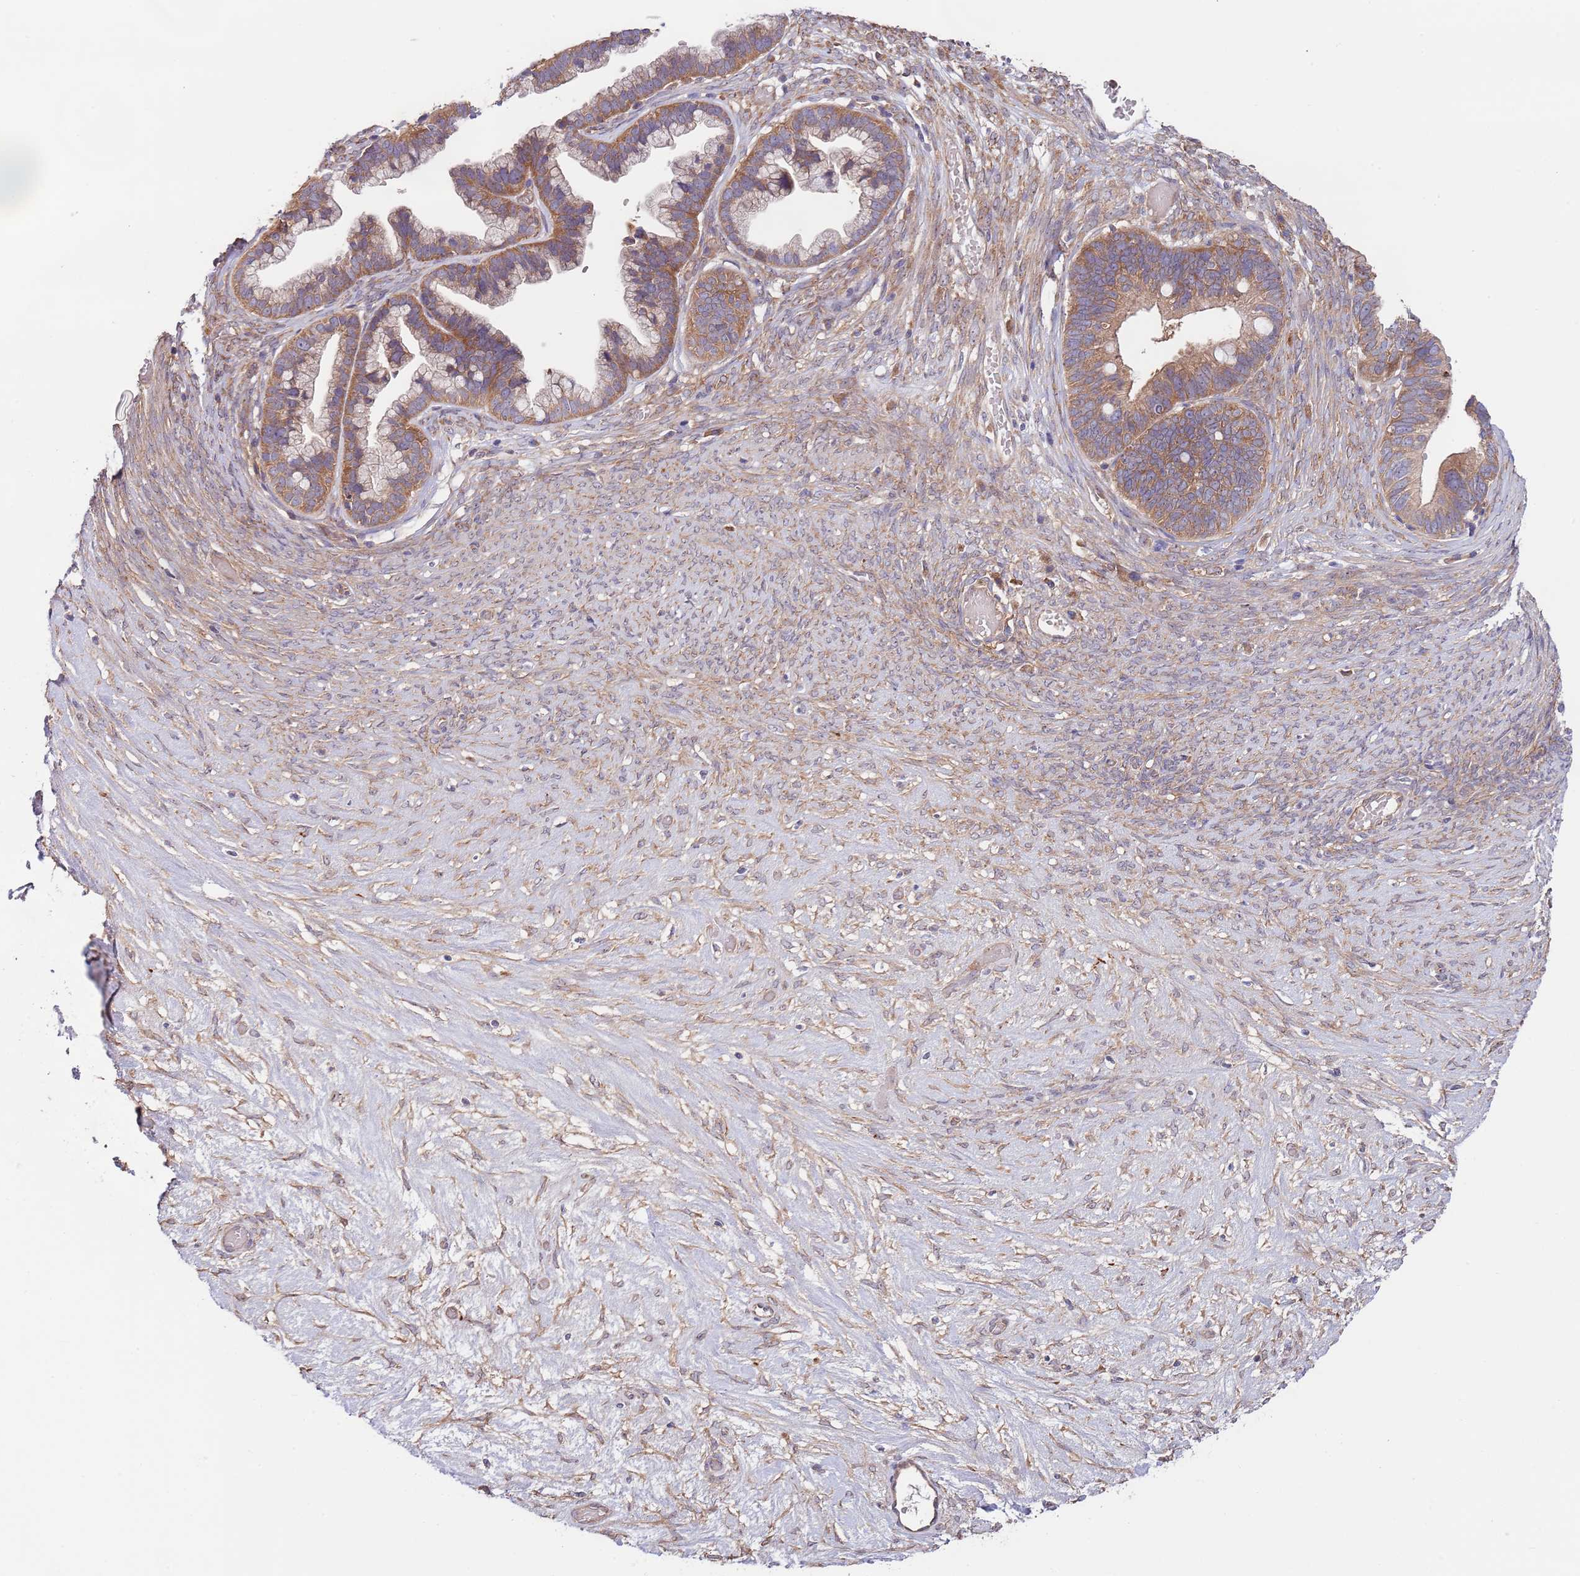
{"staining": {"intensity": "moderate", "quantity": ">75%", "location": "cytoplasmic/membranous"}, "tissue": "ovarian cancer", "cell_type": "Tumor cells", "image_type": "cancer", "snomed": [{"axis": "morphology", "description": "Cystadenocarcinoma, serous, NOS"}, {"axis": "topography", "description": "Ovary"}], "caption": "Immunohistochemical staining of human serous cystadenocarcinoma (ovarian) exhibits moderate cytoplasmic/membranous protein positivity in approximately >75% of tumor cells. The protein is stained brown, and the nuclei are stained in blue (DAB (3,3'-diaminobenzidine) IHC with brightfield microscopy, high magnification).", "gene": "EIF3F", "patient": {"sex": "female", "age": 56}}